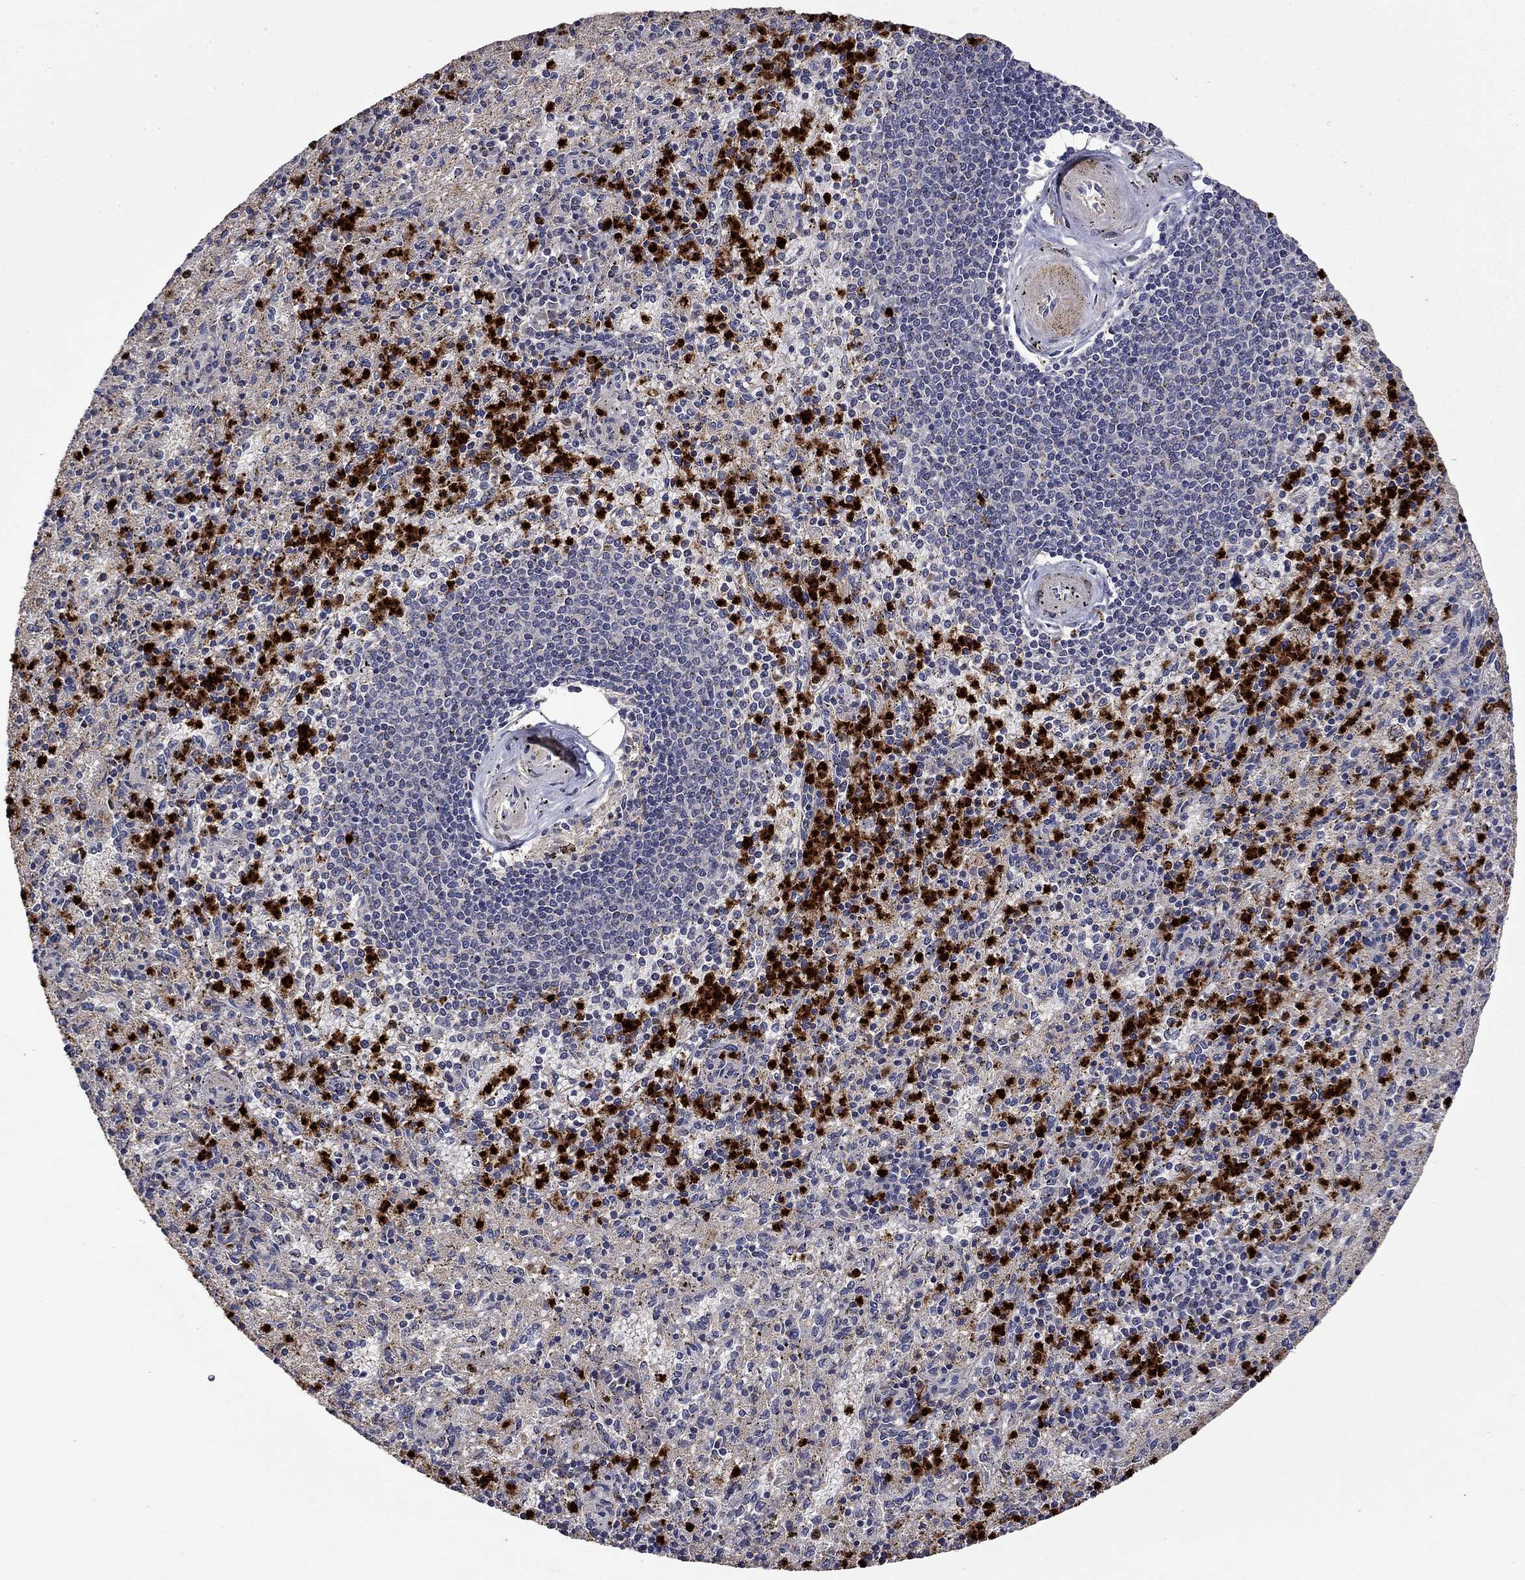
{"staining": {"intensity": "strong", "quantity": "25%-75%", "location": "nuclear"}, "tissue": "spleen", "cell_type": "Cells in red pulp", "image_type": "normal", "snomed": [{"axis": "morphology", "description": "Normal tissue, NOS"}, {"axis": "topography", "description": "Spleen"}], "caption": "The image exhibits staining of normal spleen, revealing strong nuclear protein expression (brown color) within cells in red pulp.", "gene": "SATB1", "patient": {"sex": "male", "age": 60}}